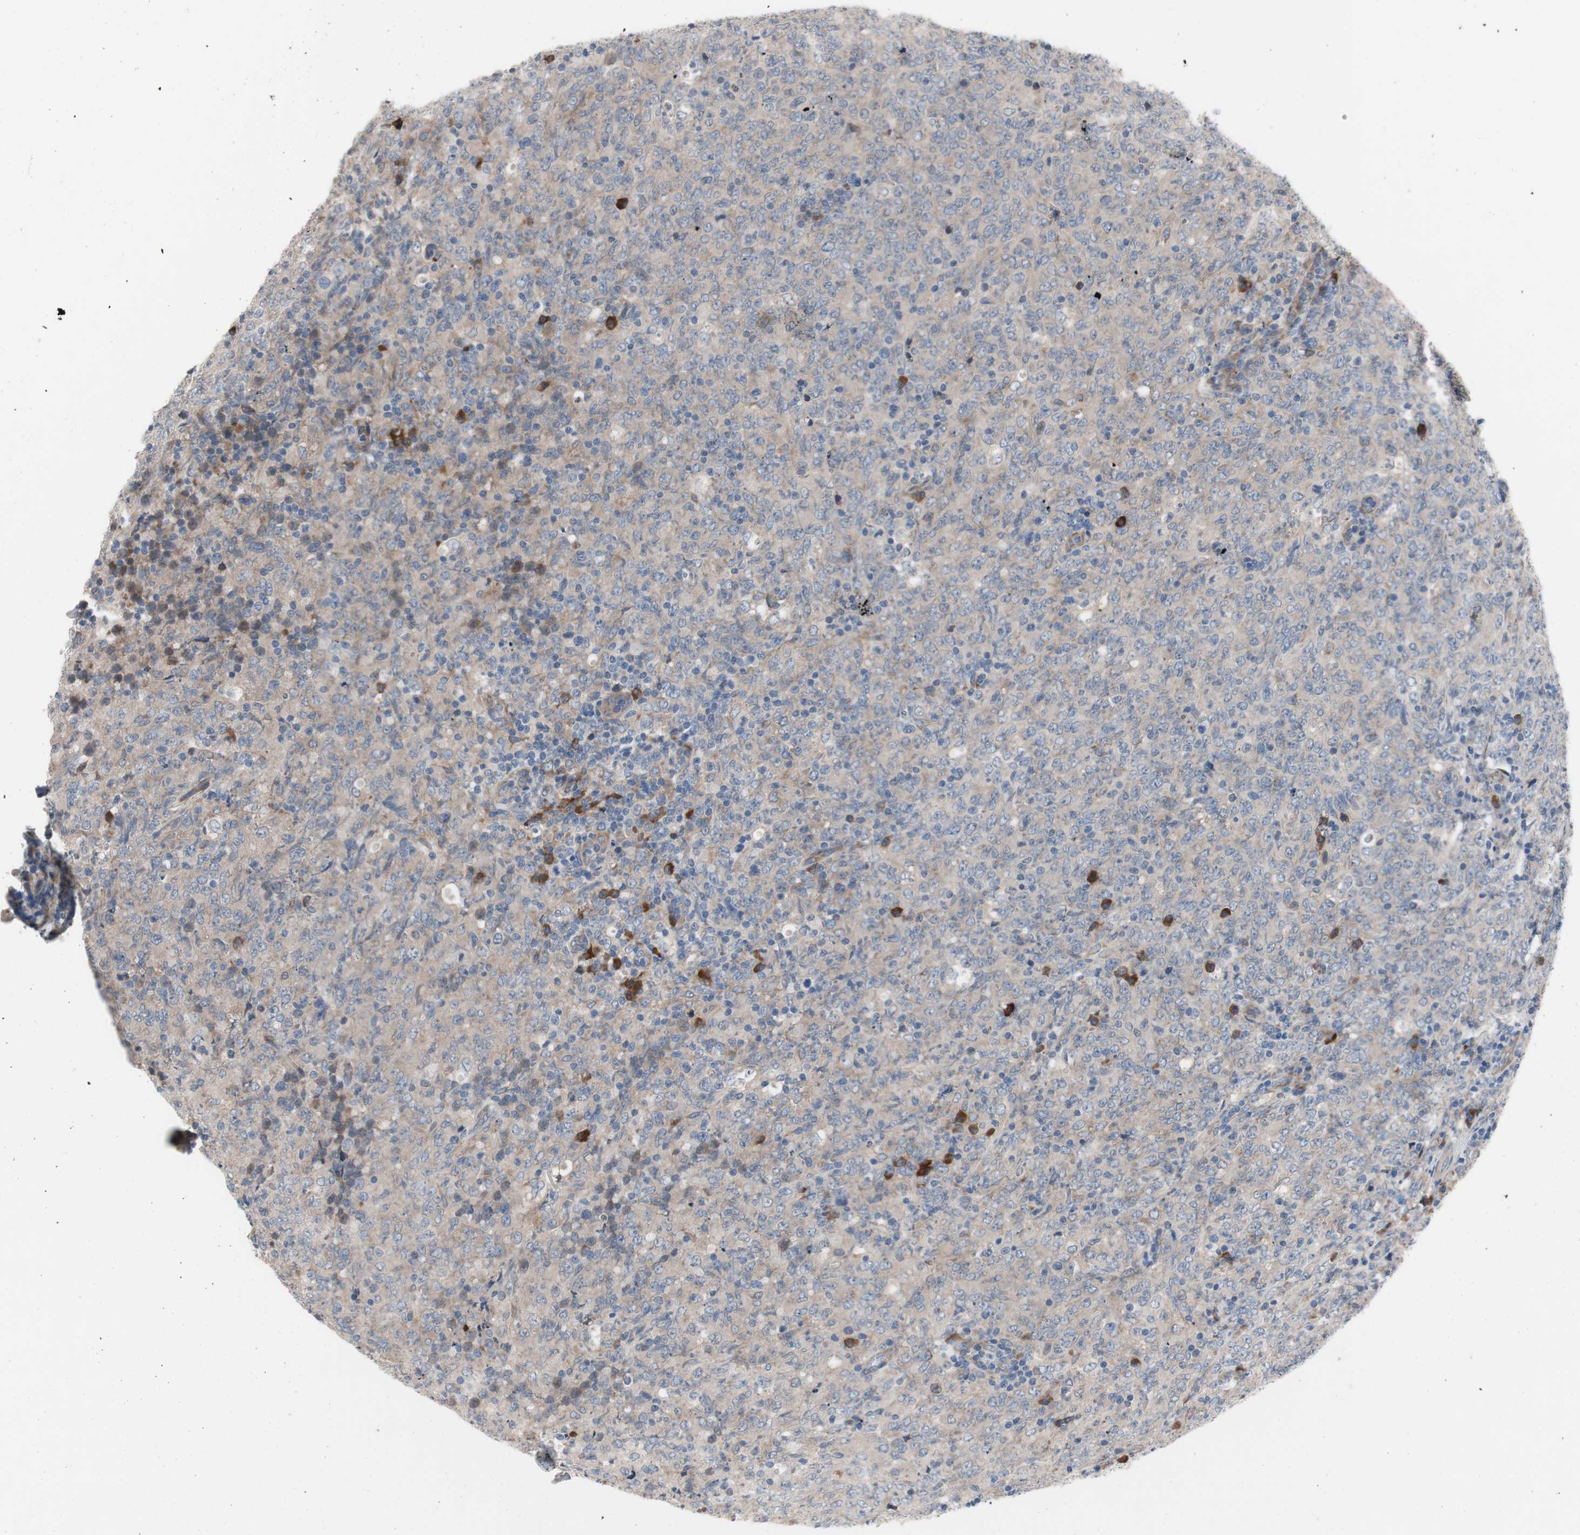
{"staining": {"intensity": "moderate", "quantity": "<25%", "location": "cytoplasmic/membranous"}, "tissue": "lymphoma", "cell_type": "Tumor cells", "image_type": "cancer", "snomed": [{"axis": "morphology", "description": "Malignant lymphoma, non-Hodgkin's type, High grade"}, {"axis": "topography", "description": "Tonsil"}], "caption": "A photomicrograph showing moderate cytoplasmic/membranous staining in about <25% of tumor cells in high-grade malignant lymphoma, non-Hodgkin's type, as visualized by brown immunohistochemical staining.", "gene": "KANSL1", "patient": {"sex": "female", "age": 36}}